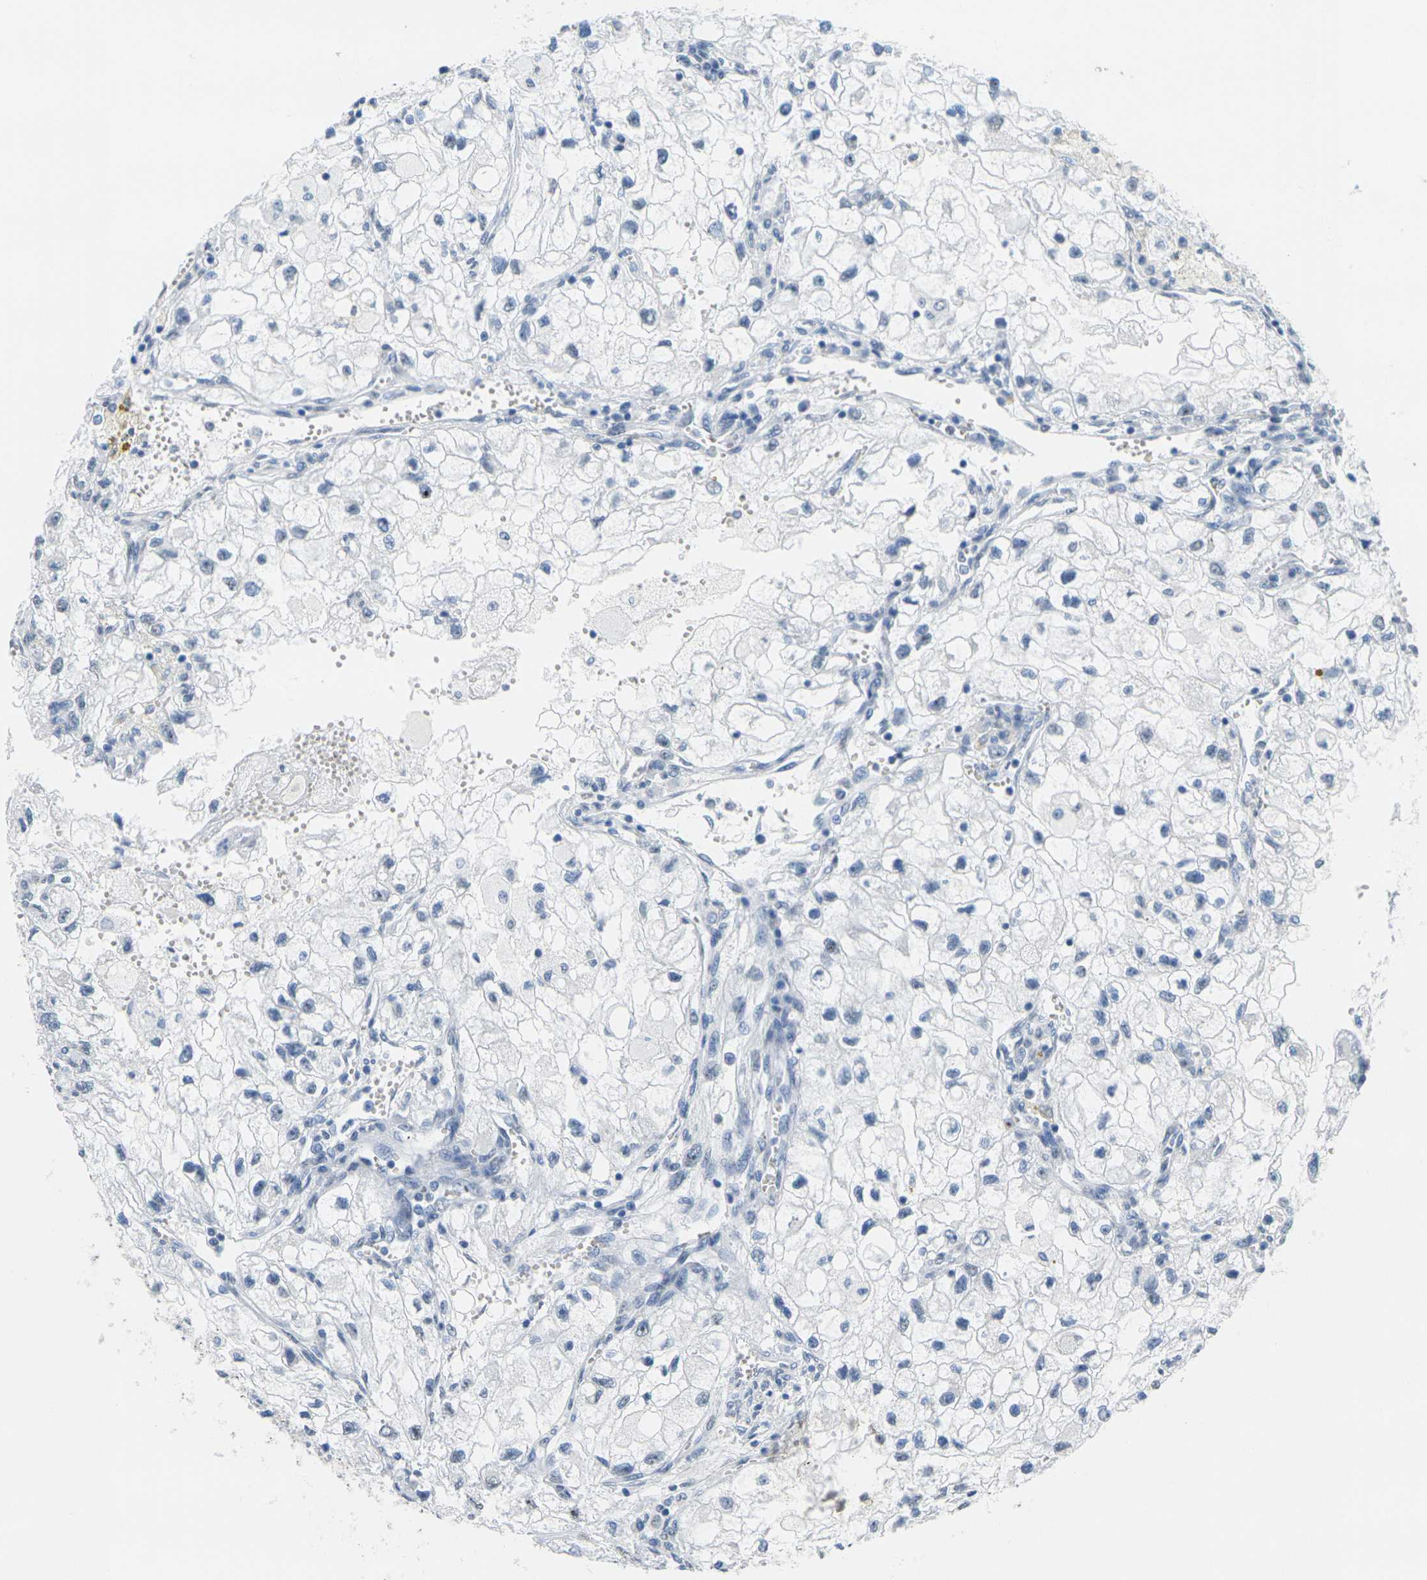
{"staining": {"intensity": "negative", "quantity": "none", "location": "none"}, "tissue": "renal cancer", "cell_type": "Tumor cells", "image_type": "cancer", "snomed": [{"axis": "morphology", "description": "Adenocarcinoma, NOS"}, {"axis": "topography", "description": "Kidney"}], "caption": "Immunohistochemical staining of human adenocarcinoma (renal) displays no significant positivity in tumor cells.", "gene": "CTAG1A", "patient": {"sex": "female", "age": 70}}